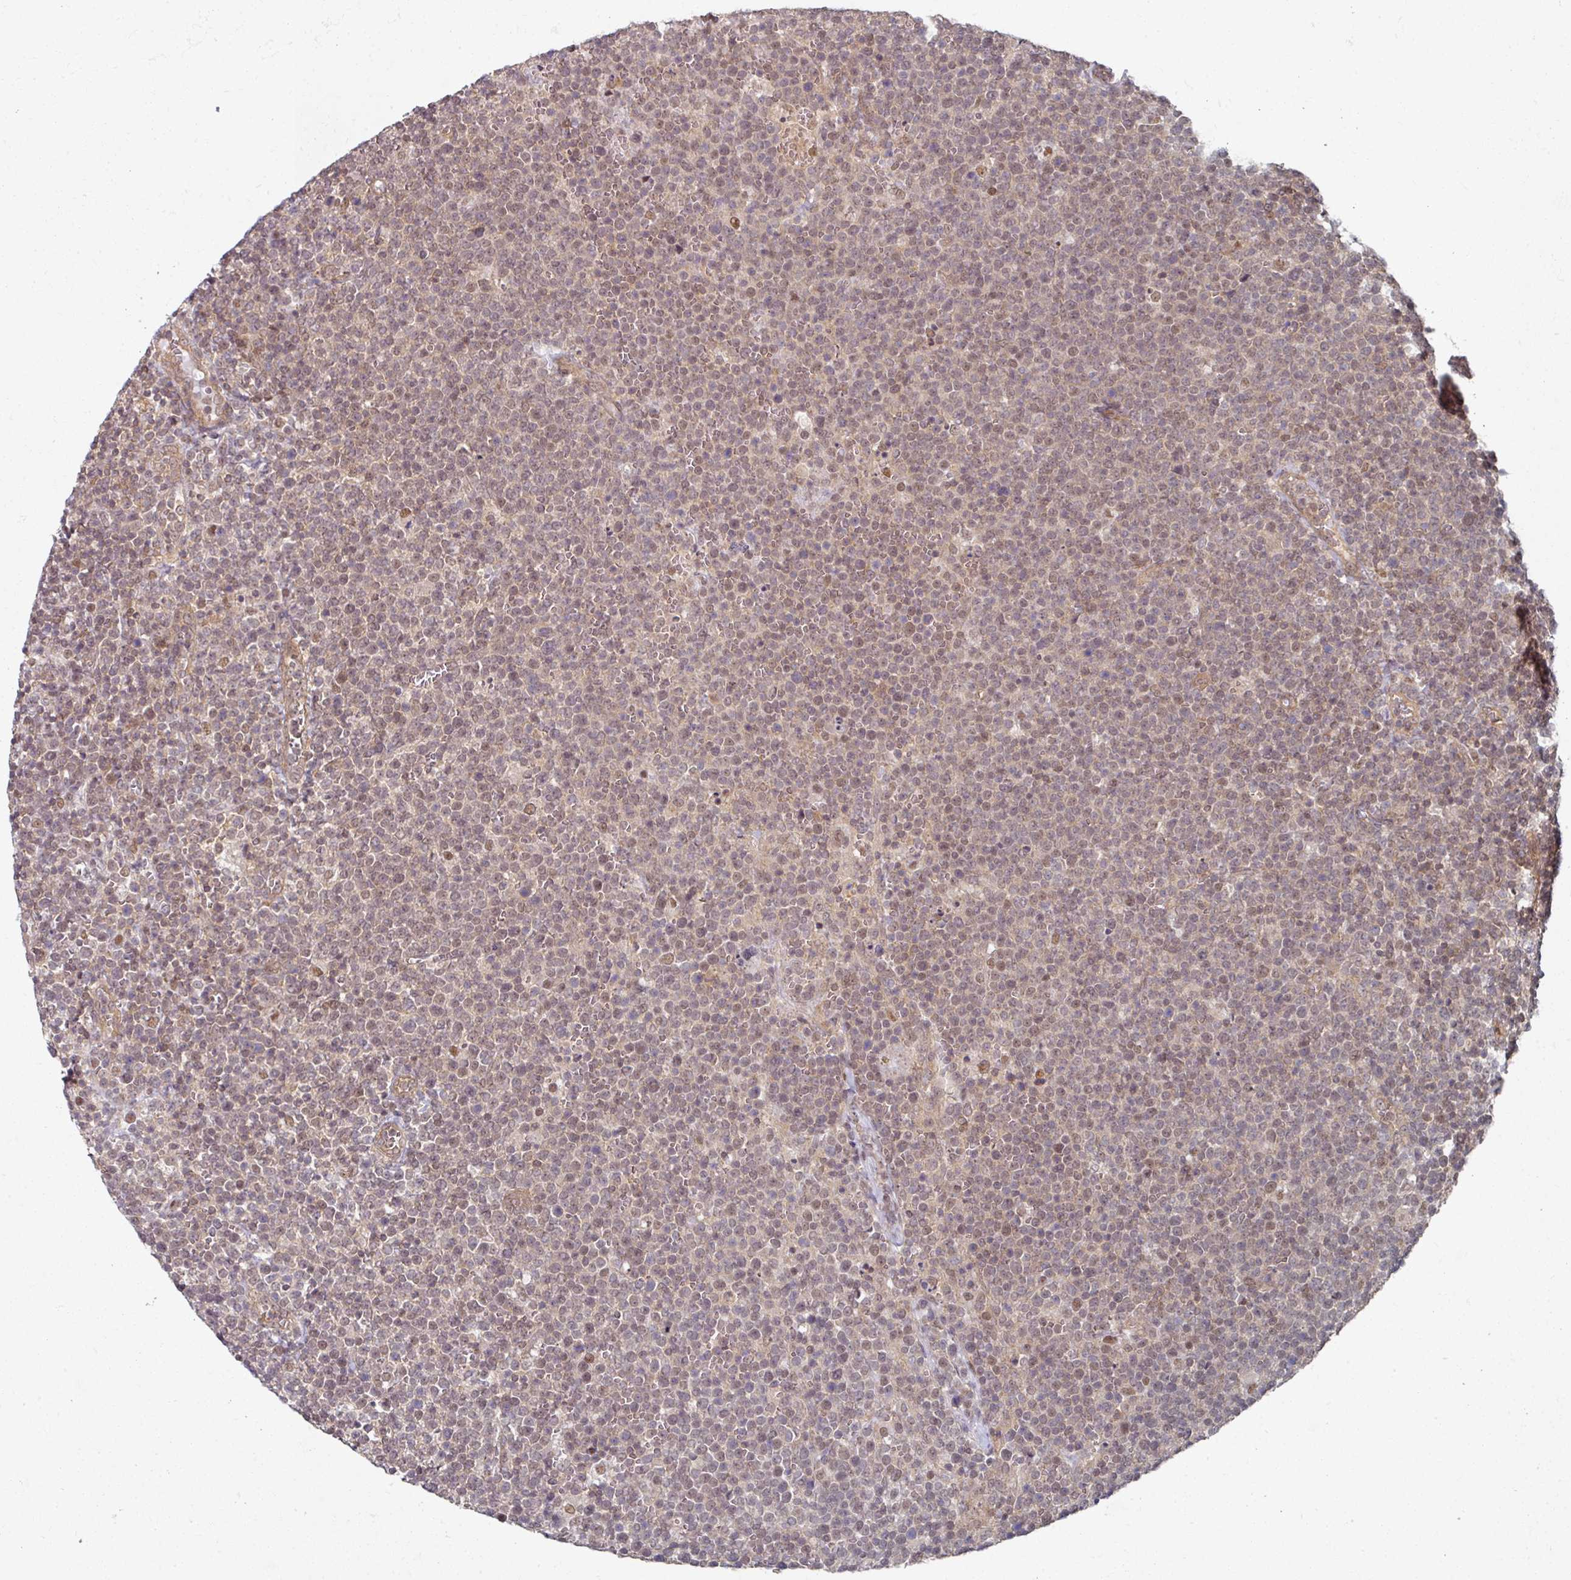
{"staining": {"intensity": "moderate", "quantity": ">75%", "location": "nuclear"}, "tissue": "lymphoma", "cell_type": "Tumor cells", "image_type": "cancer", "snomed": [{"axis": "morphology", "description": "Malignant lymphoma, non-Hodgkin's type, High grade"}, {"axis": "topography", "description": "Lymph node"}], "caption": "A histopathology image showing moderate nuclear staining in approximately >75% of tumor cells in lymphoma, as visualized by brown immunohistochemical staining.", "gene": "PSME3IP1", "patient": {"sex": "male", "age": 61}}